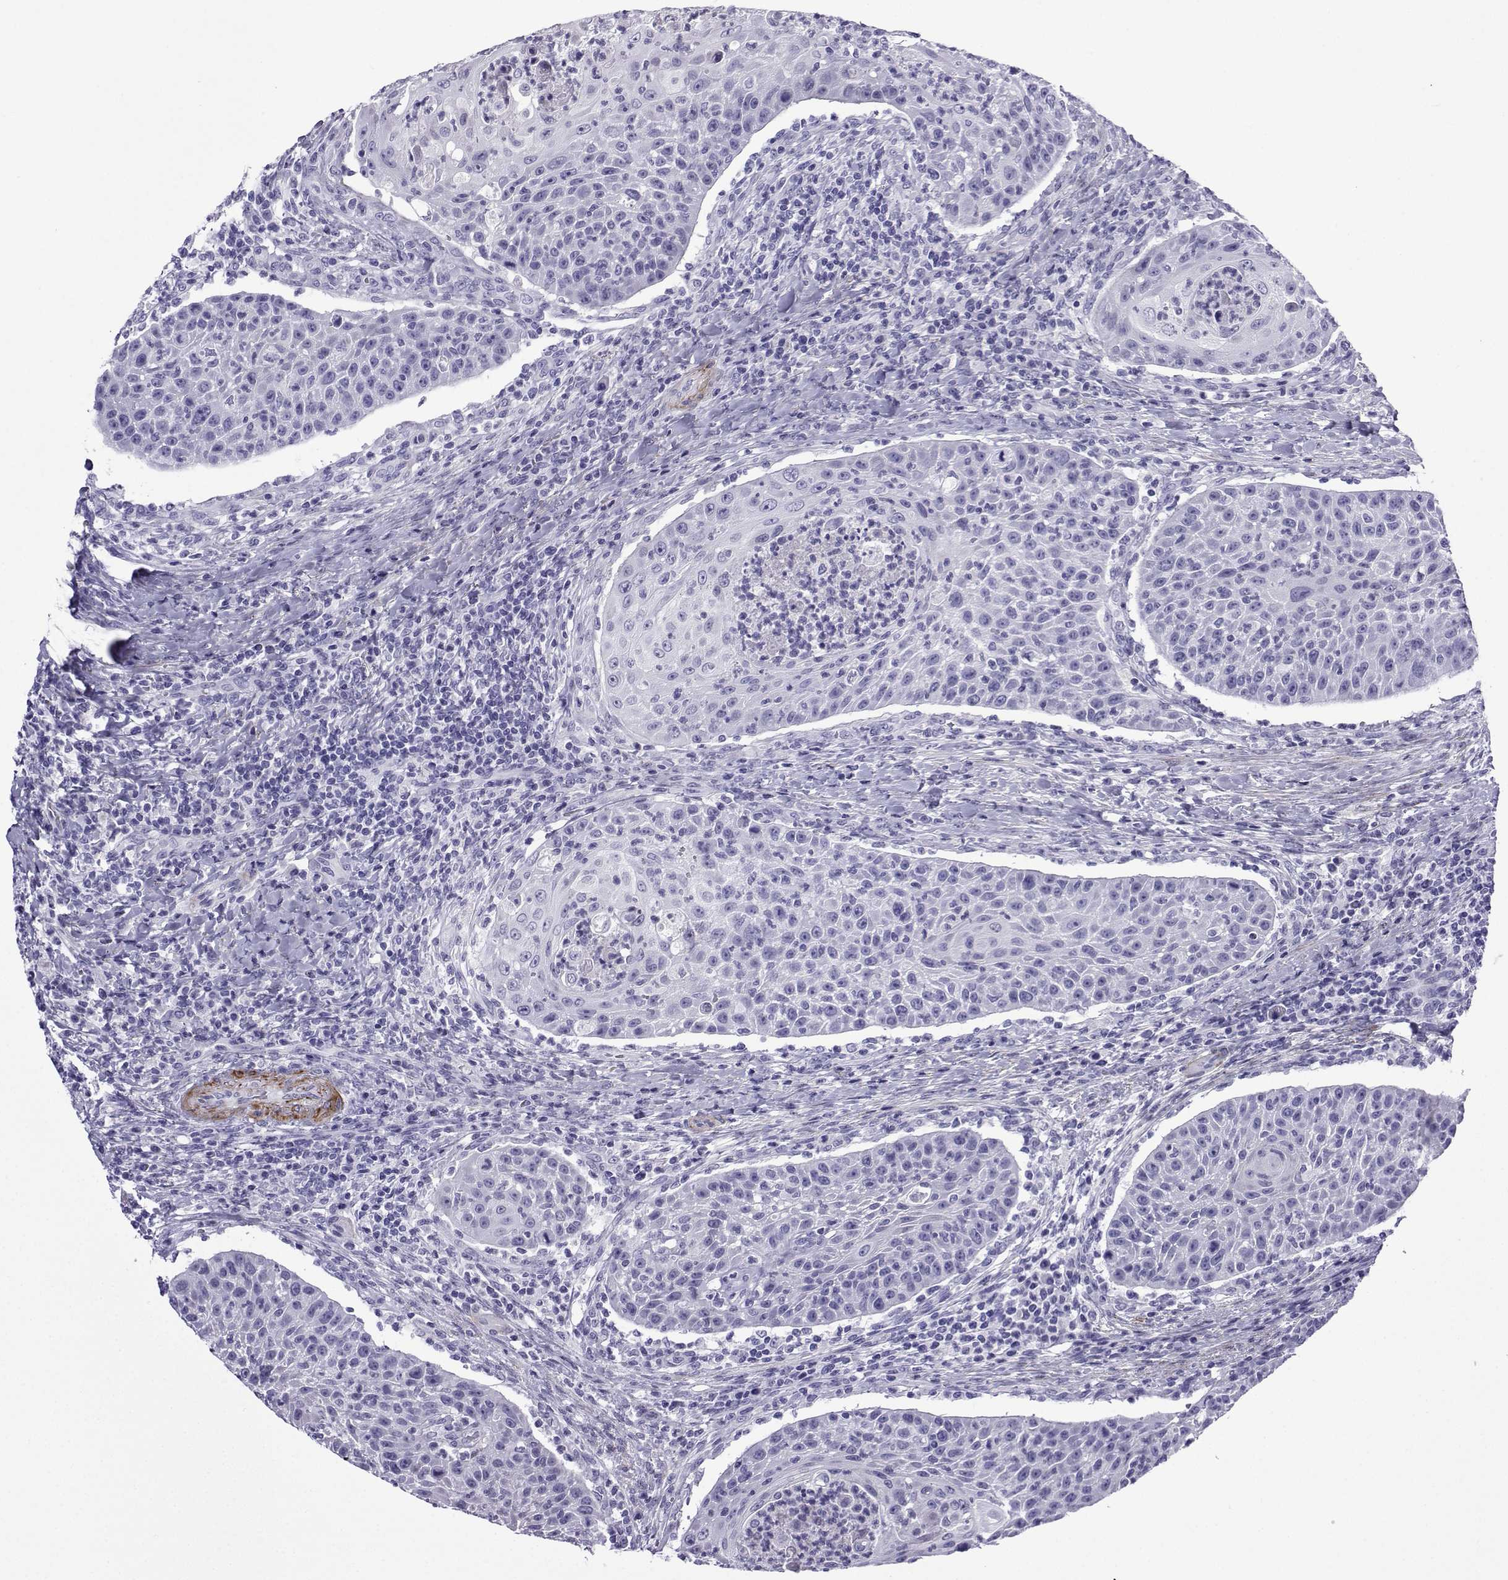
{"staining": {"intensity": "negative", "quantity": "none", "location": "none"}, "tissue": "head and neck cancer", "cell_type": "Tumor cells", "image_type": "cancer", "snomed": [{"axis": "morphology", "description": "Squamous cell carcinoma, NOS"}, {"axis": "topography", "description": "Head-Neck"}], "caption": "A high-resolution histopathology image shows IHC staining of head and neck cancer, which displays no significant staining in tumor cells.", "gene": "KCNF1", "patient": {"sex": "male", "age": 69}}